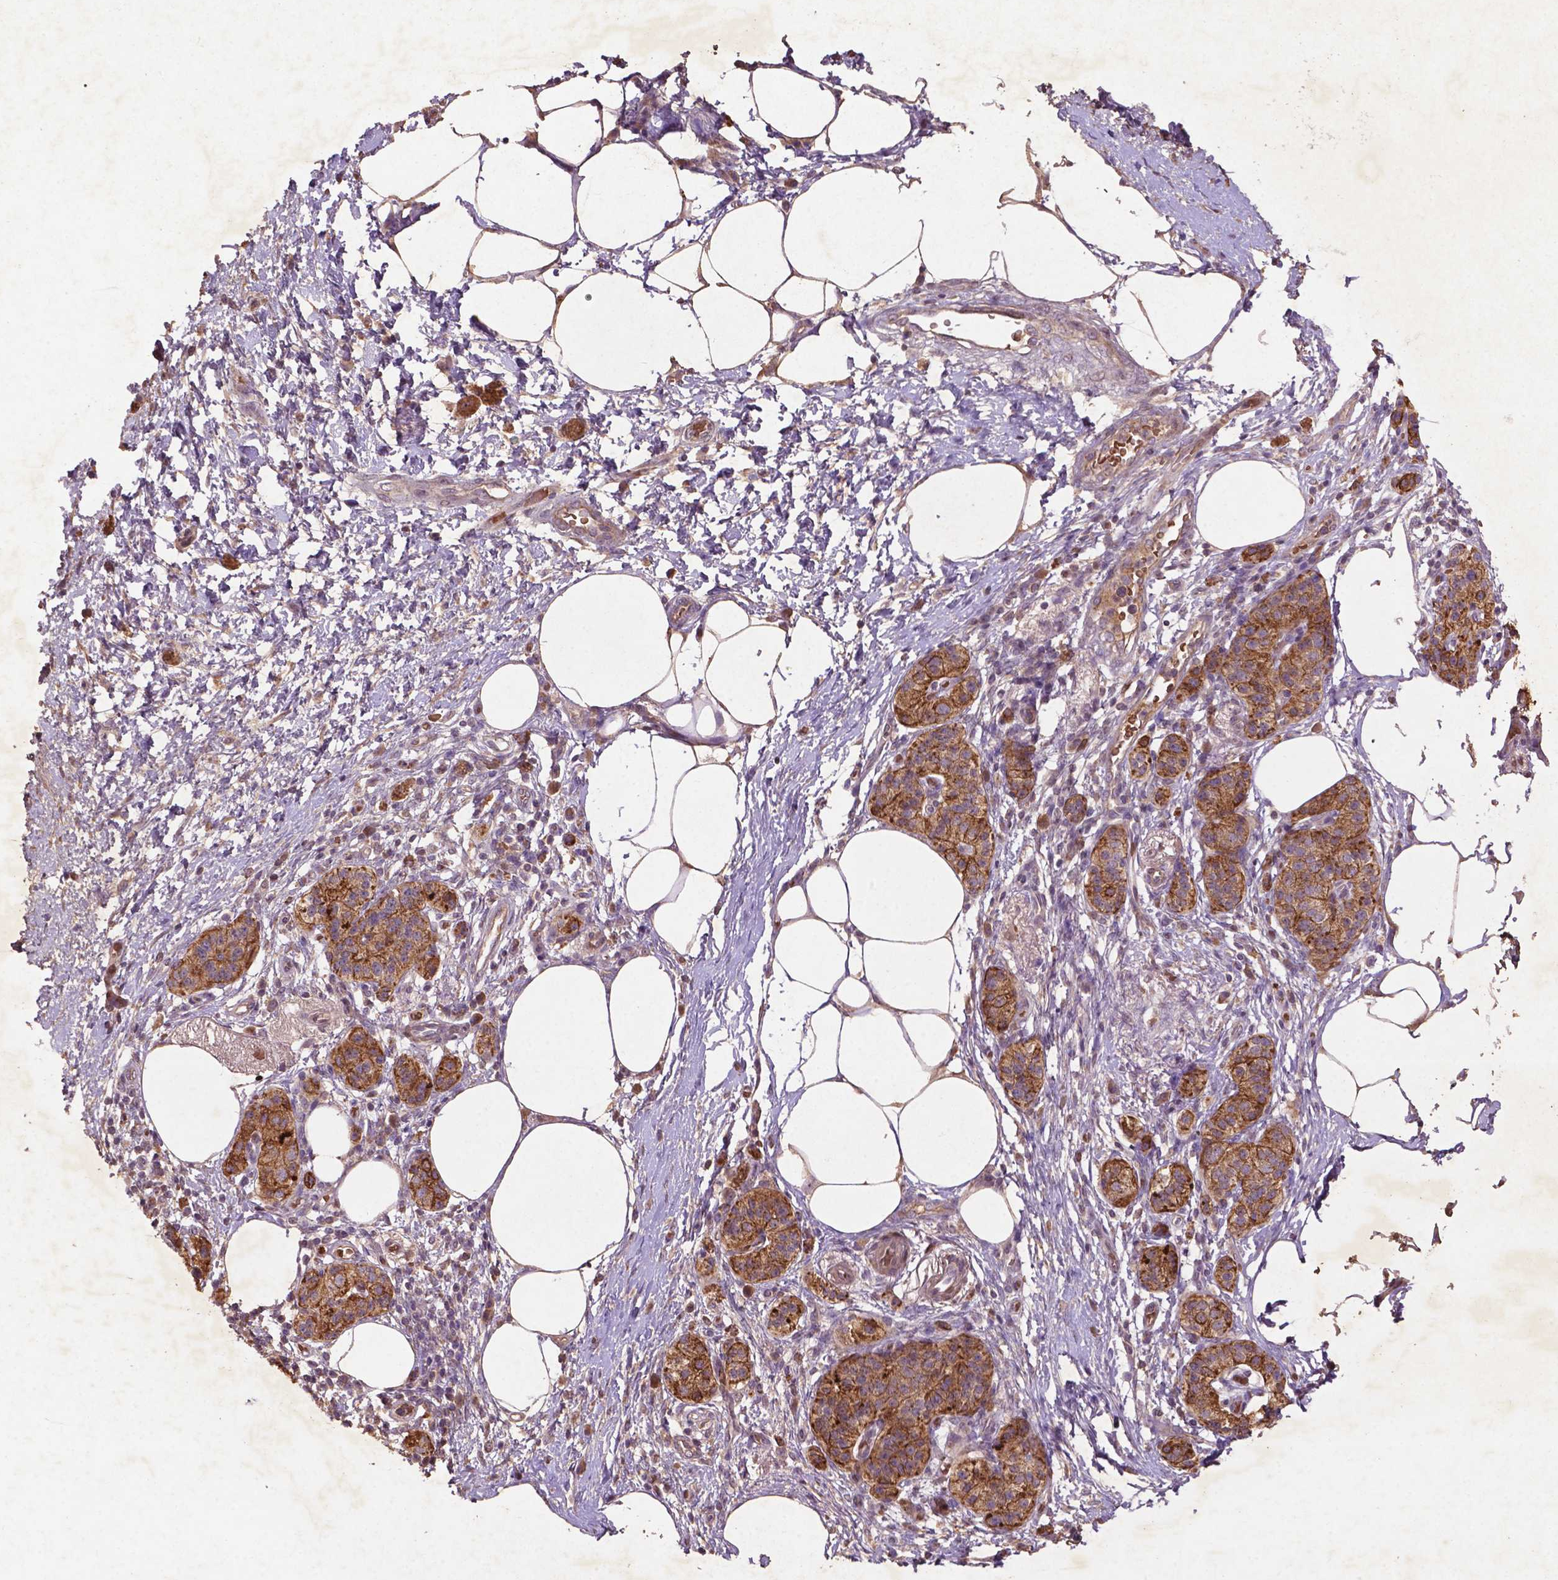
{"staining": {"intensity": "strong", "quantity": ">75%", "location": "cytoplasmic/membranous"}, "tissue": "pancreatic cancer", "cell_type": "Tumor cells", "image_type": "cancer", "snomed": [{"axis": "morphology", "description": "Adenocarcinoma, NOS"}, {"axis": "topography", "description": "Pancreas"}], "caption": "Strong cytoplasmic/membranous expression for a protein is appreciated in approximately >75% of tumor cells of pancreatic adenocarcinoma using IHC.", "gene": "COQ2", "patient": {"sex": "female", "age": 72}}